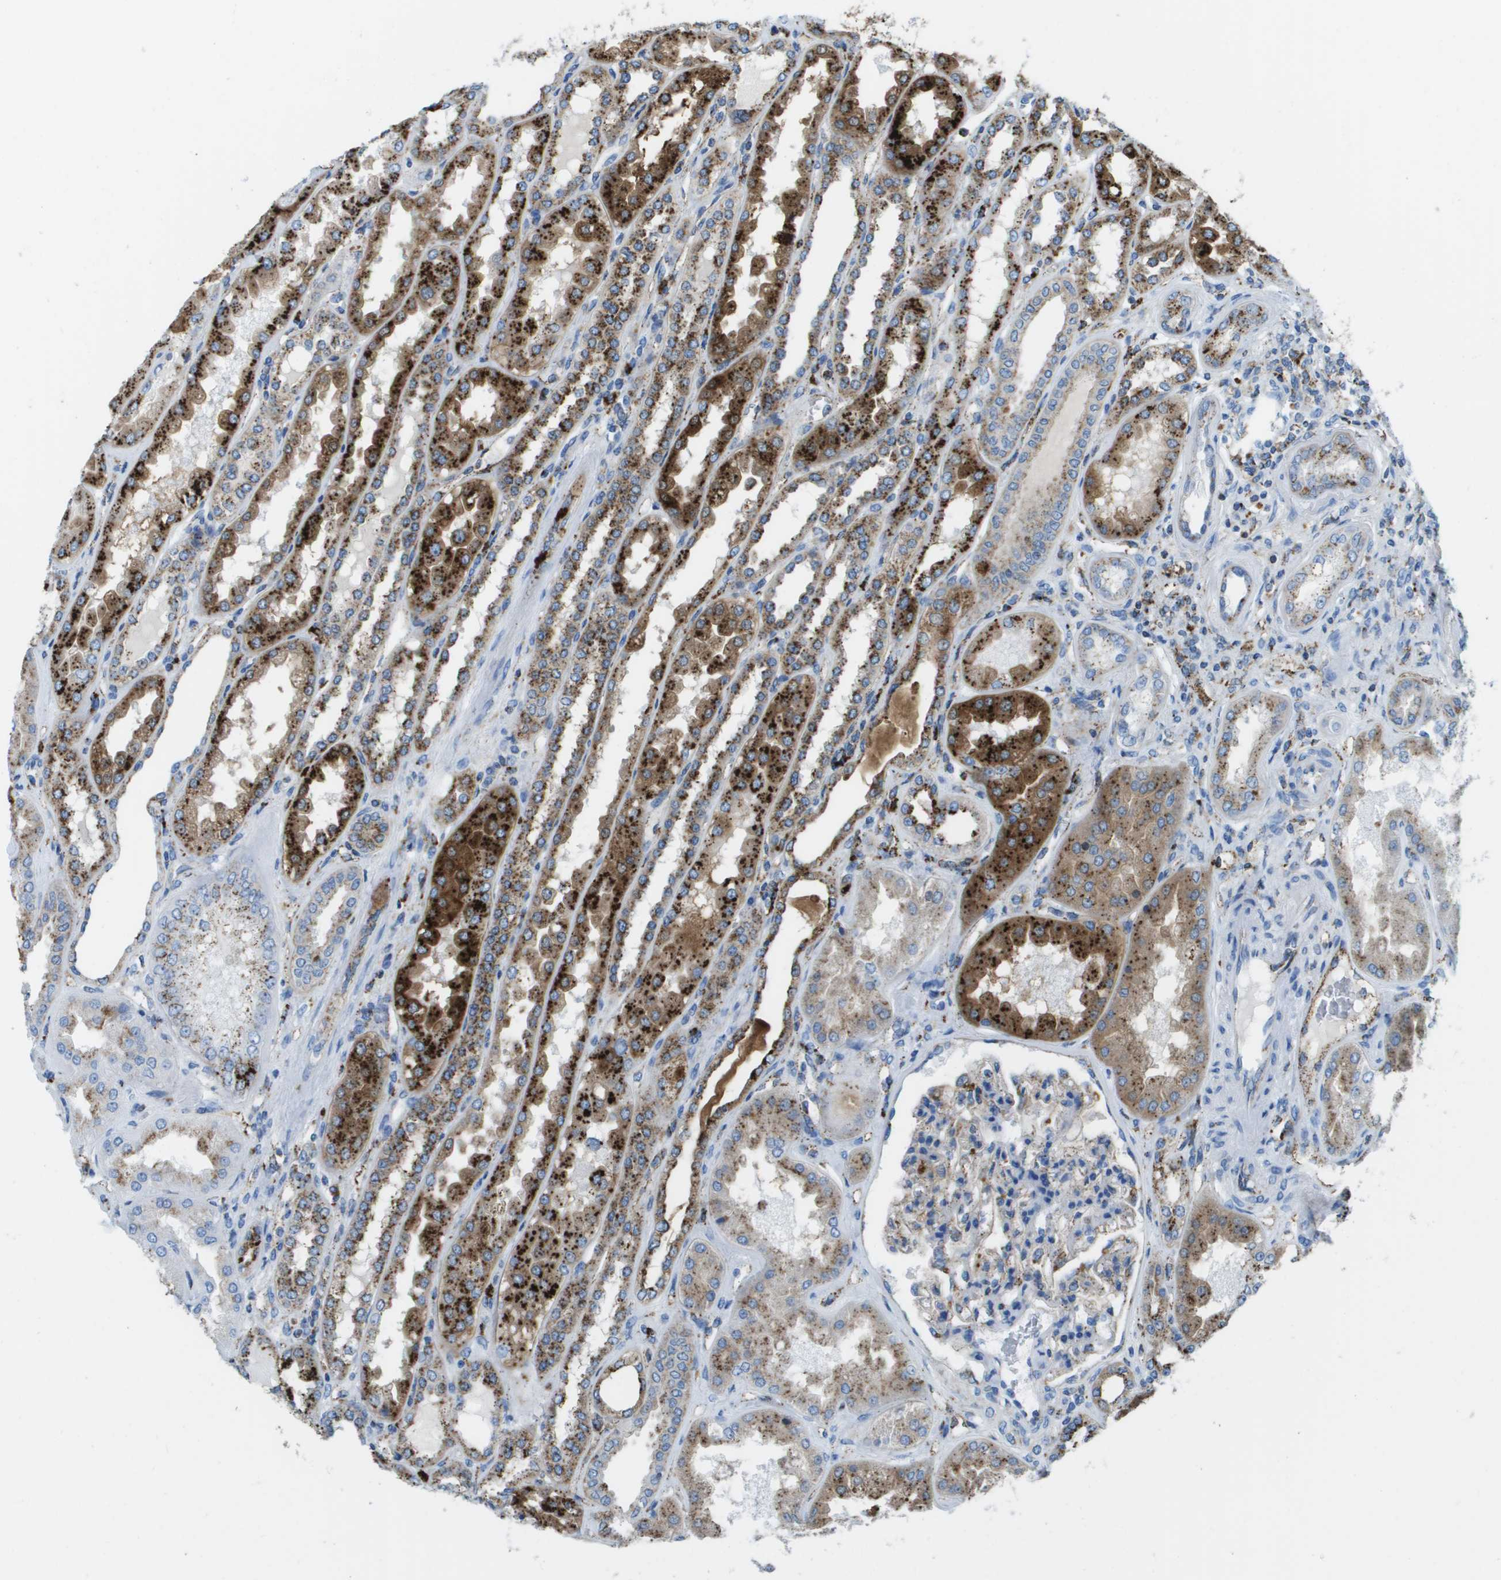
{"staining": {"intensity": "weak", "quantity": "<25%", "location": "cytoplasmic/membranous"}, "tissue": "kidney", "cell_type": "Cells in glomeruli", "image_type": "normal", "snomed": [{"axis": "morphology", "description": "Normal tissue, NOS"}, {"axis": "topography", "description": "Kidney"}], "caption": "This image is of benign kidney stained with IHC to label a protein in brown with the nuclei are counter-stained blue. There is no positivity in cells in glomeruli.", "gene": "PRCP", "patient": {"sex": "female", "age": 56}}